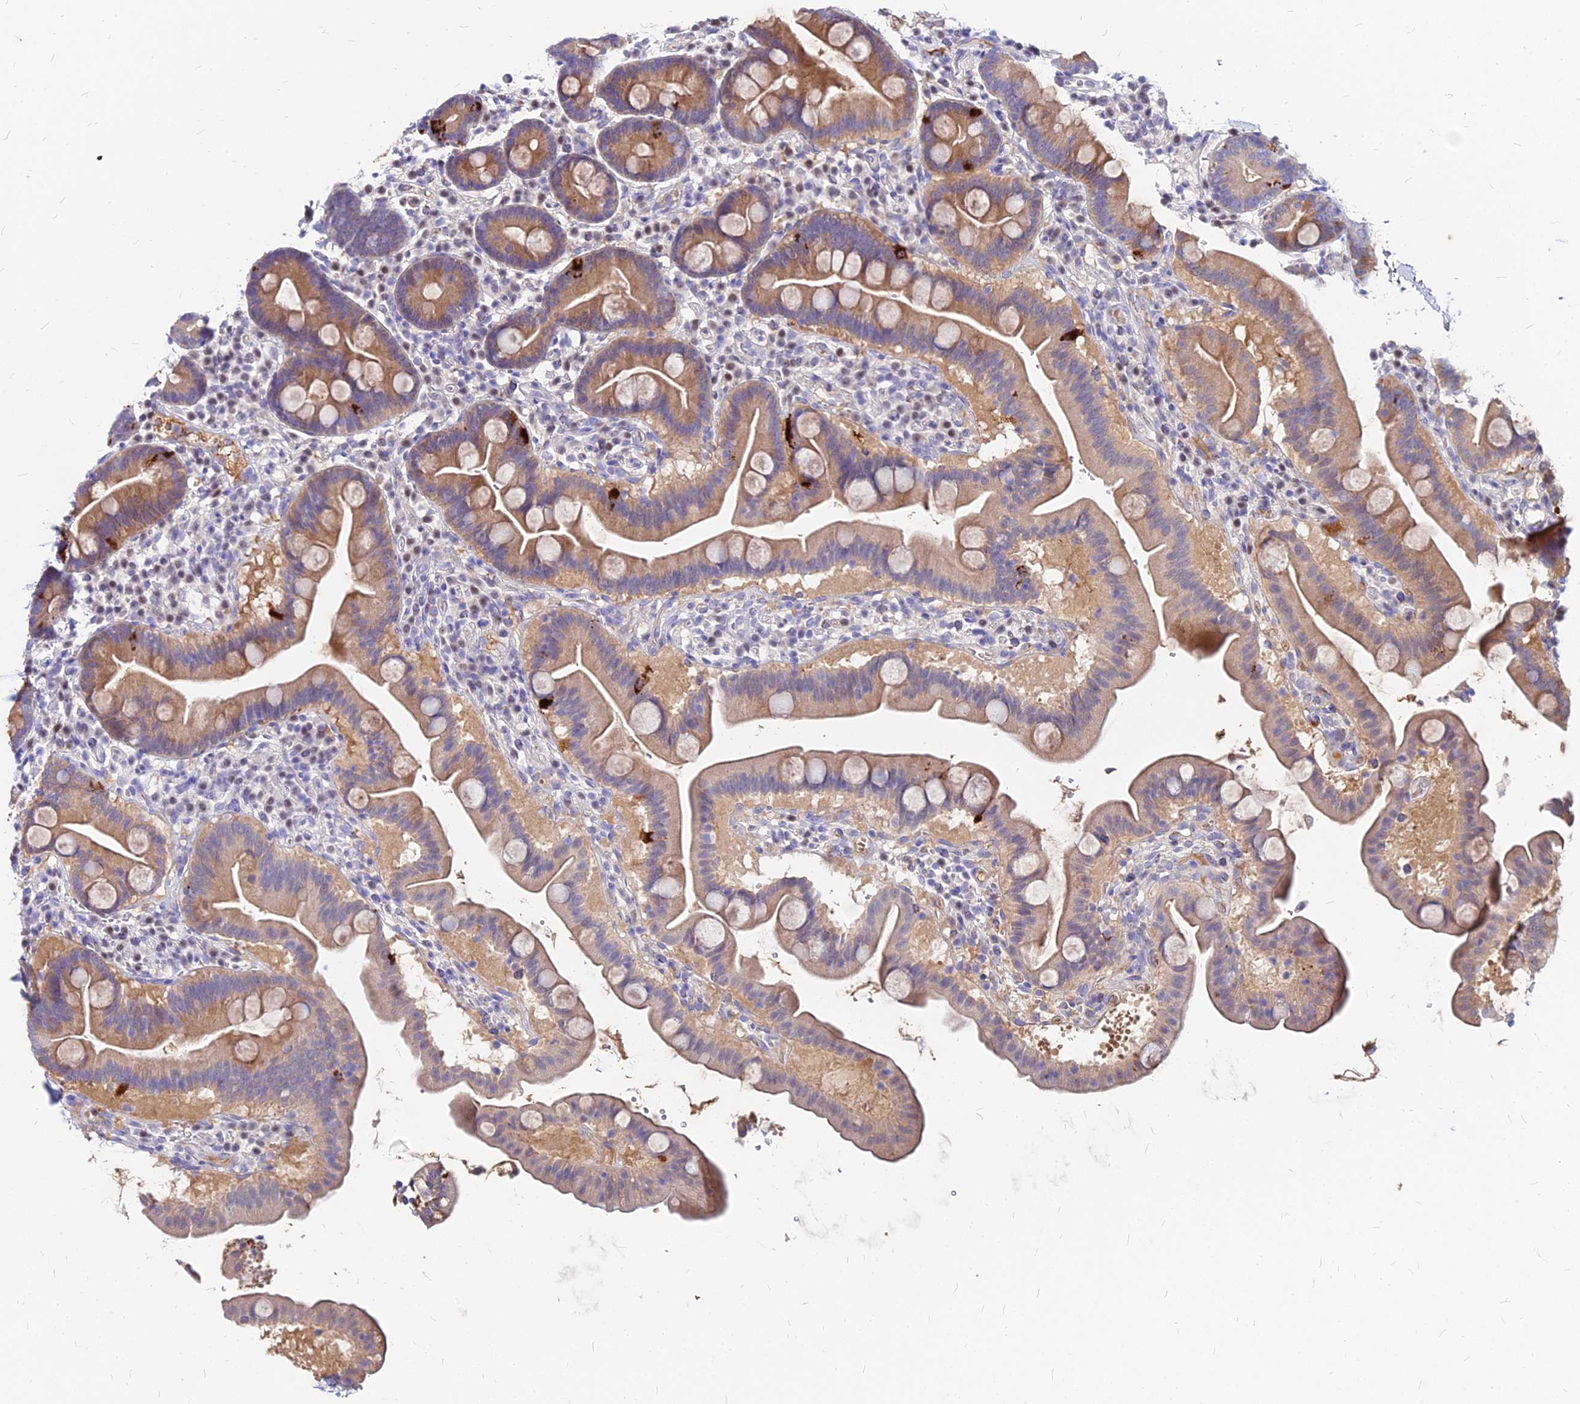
{"staining": {"intensity": "moderate", "quantity": ">75%", "location": "cytoplasmic/membranous"}, "tissue": "duodenum", "cell_type": "Glandular cells", "image_type": "normal", "snomed": [{"axis": "morphology", "description": "Normal tissue, NOS"}, {"axis": "topography", "description": "Duodenum"}], "caption": "Immunohistochemistry (IHC) of normal duodenum exhibits medium levels of moderate cytoplasmic/membranous positivity in approximately >75% of glandular cells.", "gene": "ACSM6", "patient": {"sex": "male", "age": 54}}